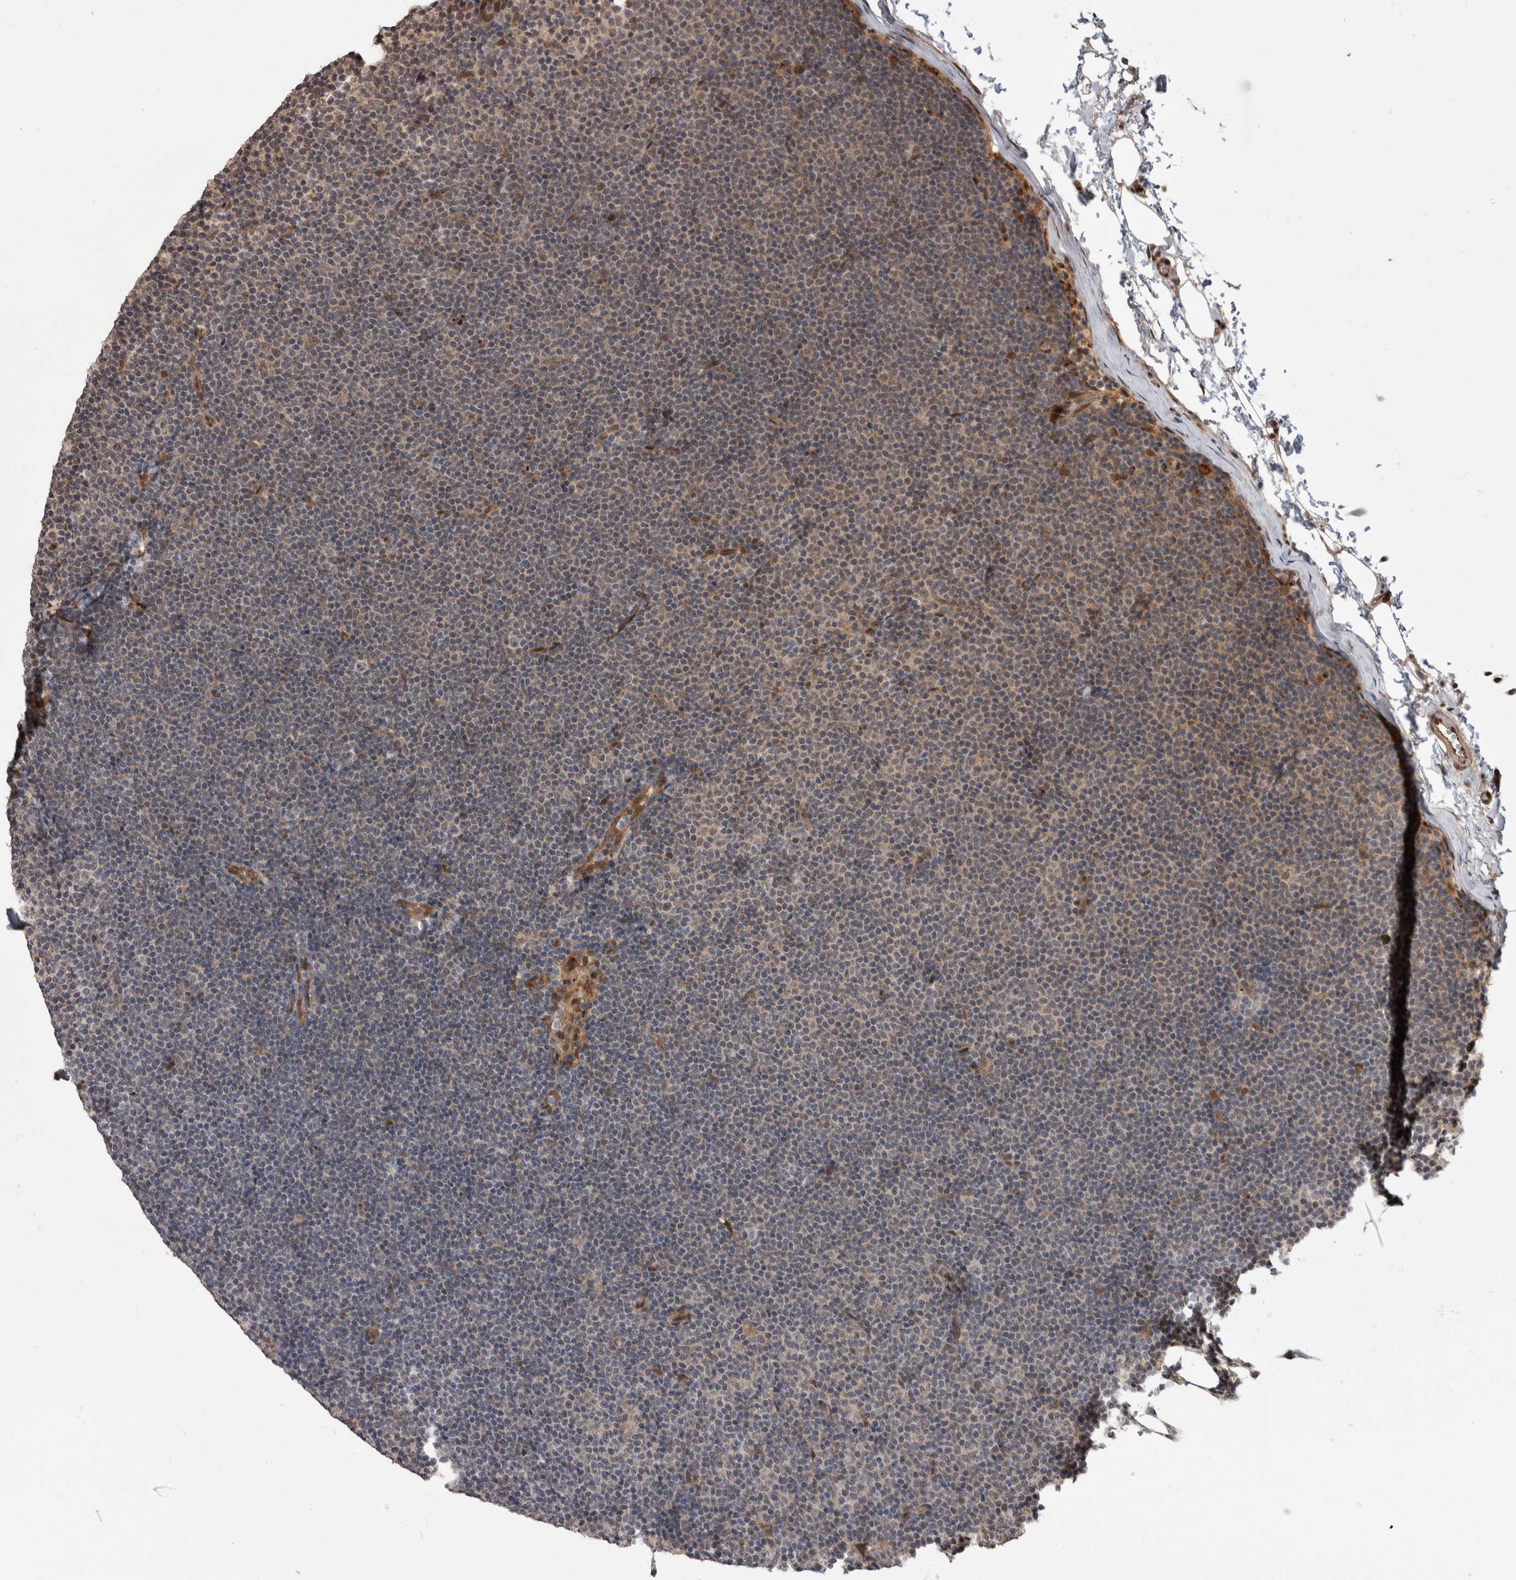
{"staining": {"intensity": "negative", "quantity": "none", "location": "none"}, "tissue": "lymphoma", "cell_type": "Tumor cells", "image_type": "cancer", "snomed": [{"axis": "morphology", "description": "Malignant lymphoma, non-Hodgkin's type, Low grade"}, {"axis": "topography", "description": "Lymph node"}], "caption": "Immunohistochemistry (IHC) of human low-grade malignant lymphoma, non-Hodgkin's type displays no expression in tumor cells.", "gene": "AKT3", "patient": {"sex": "female", "age": 53}}